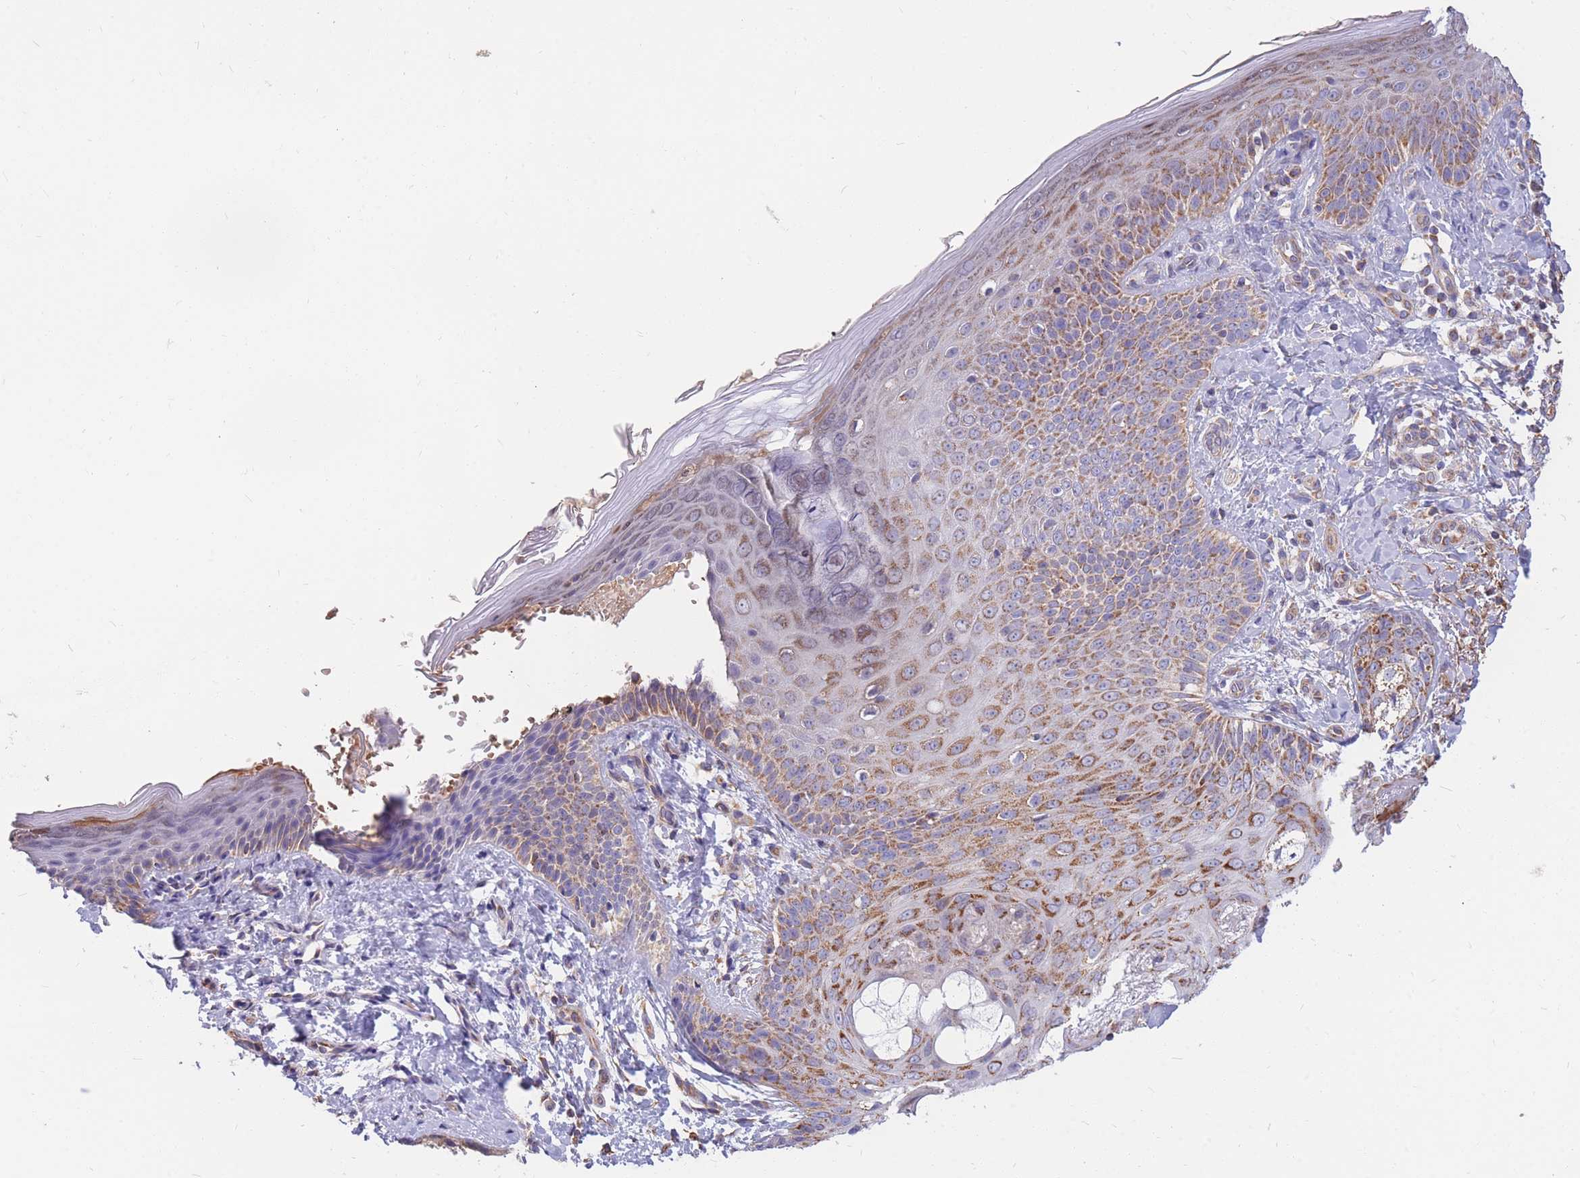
{"staining": {"intensity": "weak", "quantity": "<25%", "location": "cytoplasmic/membranous"}, "tissue": "skin", "cell_type": "Fibroblasts", "image_type": "normal", "snomed": [{"axis": "morphology", "description": "Normal tissue, NOS"}, {"axis": "topography", "description": "Skin"}], "caption": "An image of human skin is negative for staining in fibroblasts.", "gene": "MRPS9", "patient": {"sex": "male", "age": 57}}